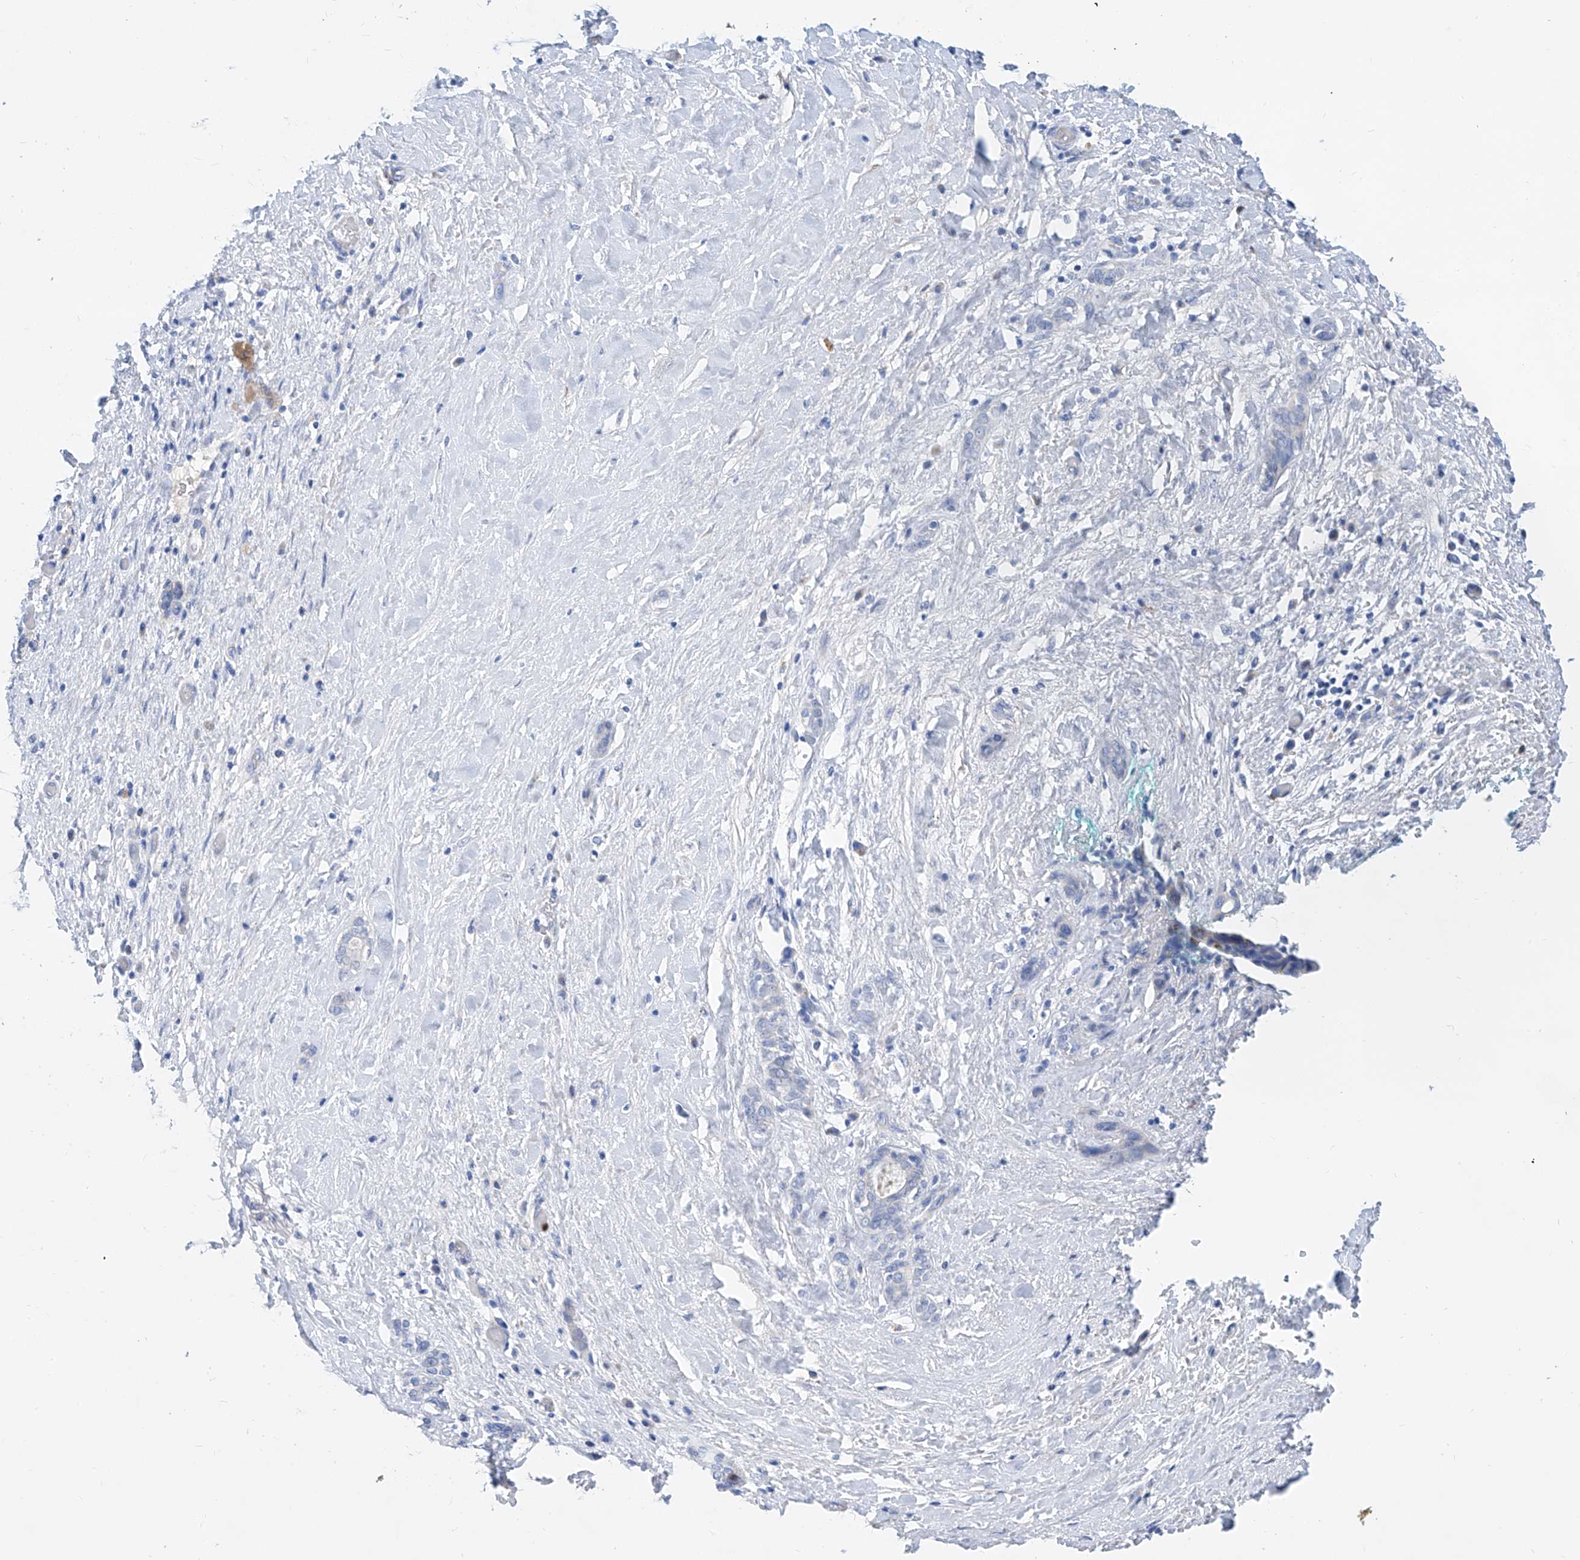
{"staining": {"intensity": "negative", "quantity": "none", "location": "none"}, "tissue": "pancreatic cancer", "cell_type": "Tumor cells", "image_type": "cancer", "snomed": [{"axis": "morphology", "description": "Normal tissue, NOS"}, {"axis": "morphology", "description": "Adenocarcinoma, NOS"}, {"axis": "topography", "description": "Pancreas"}, {"axis": "topography", "description": "Peripheral nerve tissue"}], "caption": "A histopathology image of pancreatic cancer (adenocarcinoma) stained for a protein demonstrates no brown staining in tumor cells.", "gene": "SLC25A29", "patient": {"sex": "female", "age": 63}}